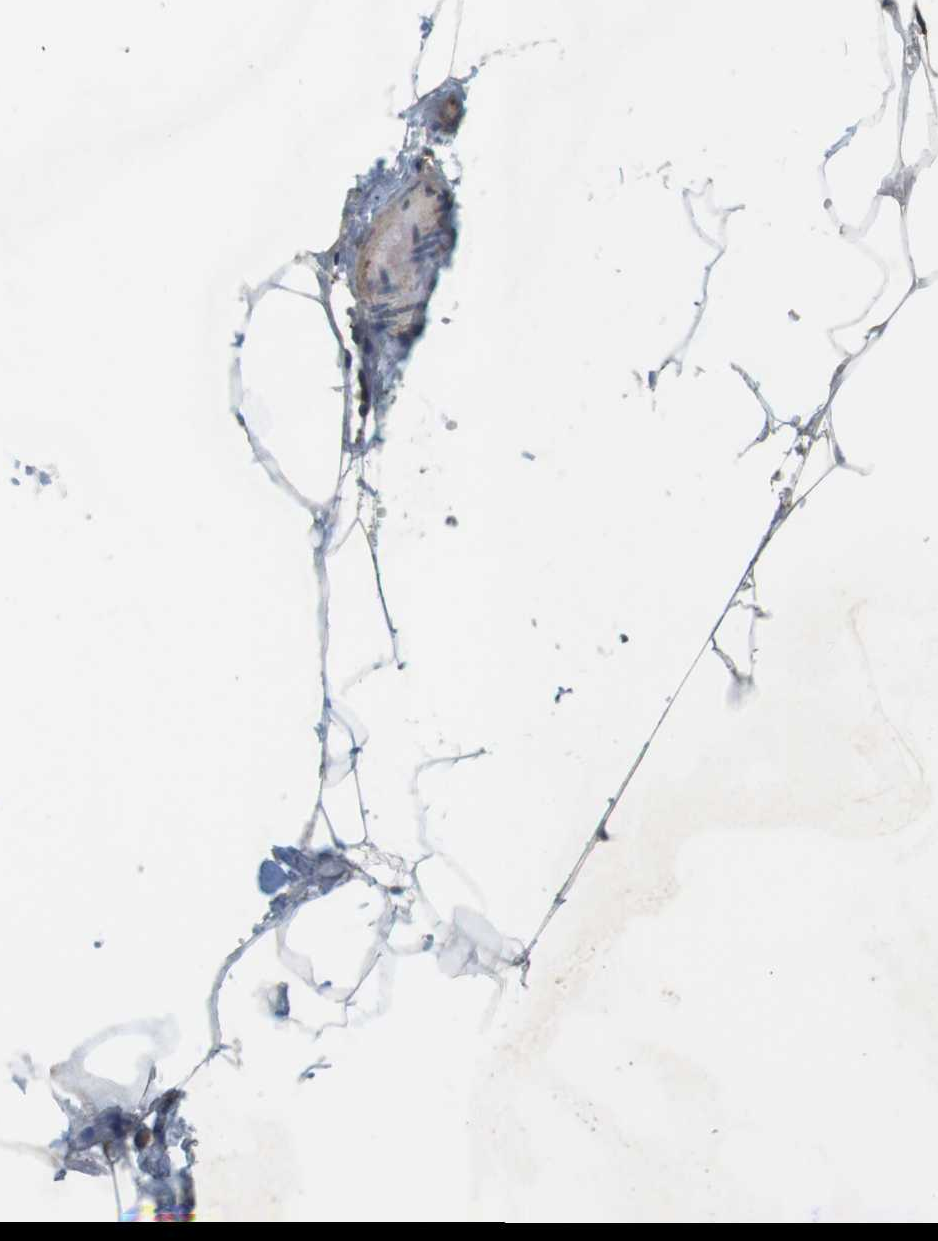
{"staining": {"intensity": "moderate", "quantity": "<25%", "location": "cytoplasmic/membranous"}, "tissue": "adipose tissue", "cell_type": "Adipocytes", "image_type": "normal", "snomed": [{"axis": "morphology", "description": "Normal tissue, NOS"}, {"axis": "topography", "description": "Breast"}, {"axis": "topography", "description": "Adipose tissue"}], "caption": "DAB (3,3'-diaminobenzidine) immunohistochemical staining of unremarkable human adipose tissue demonstrates moderate cytoplasmic/membranous protein staining in approximately <25% of adipocytes. (DAB IHC, brown staining for protein, blue staining for nuclei).", "gene": "DDAH2", "patient": {"sex": "female", "age": 25}}